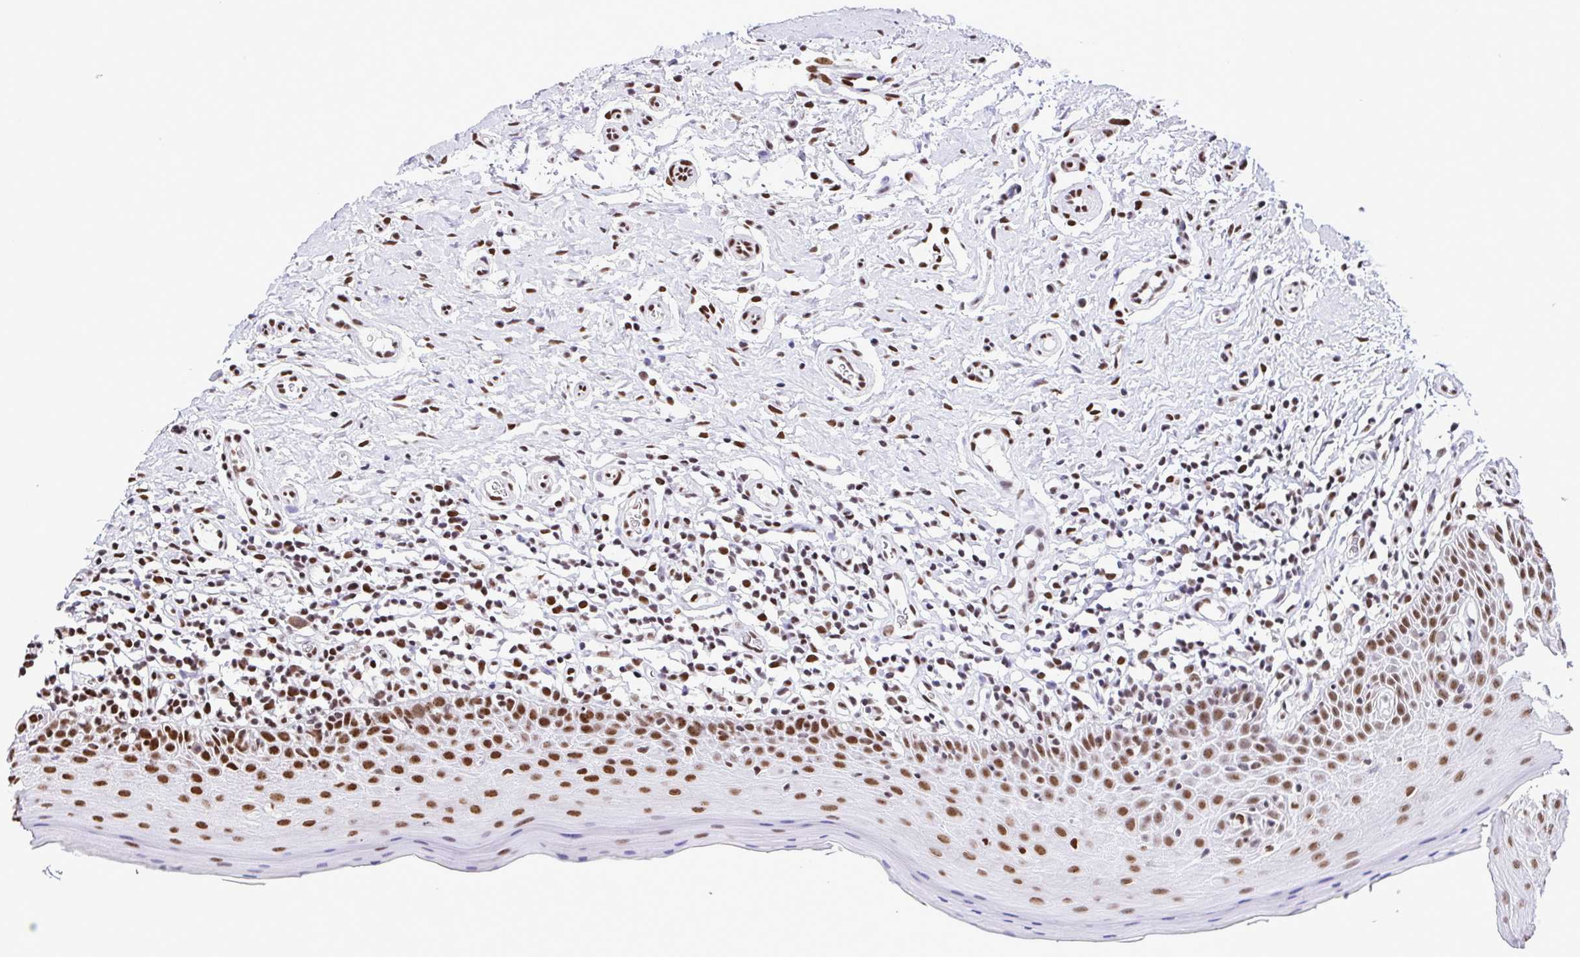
{"staining": {"intensity": "strong", "quantity": ">75%", "location": "nuclear"}, "tissue": "oral mucosa", "cell_type": "Squamous epithelial cells", "image_type": "normal", "snomed": [{"axis": "morphology", "description": "Normal tissue, NOS"}, {"axis": "topography", "description": "Oral tissue"}, {"axis": "topography", "description": "Tounge, NOS"}], "caption": "Oral mucosa stained with immunohistochemistry (IHC) shows strong nuclear expression in about >75% of squamous epithelial cells.", "gene": "TRIM28", "patient": {"sex": "female", "age": 58}}